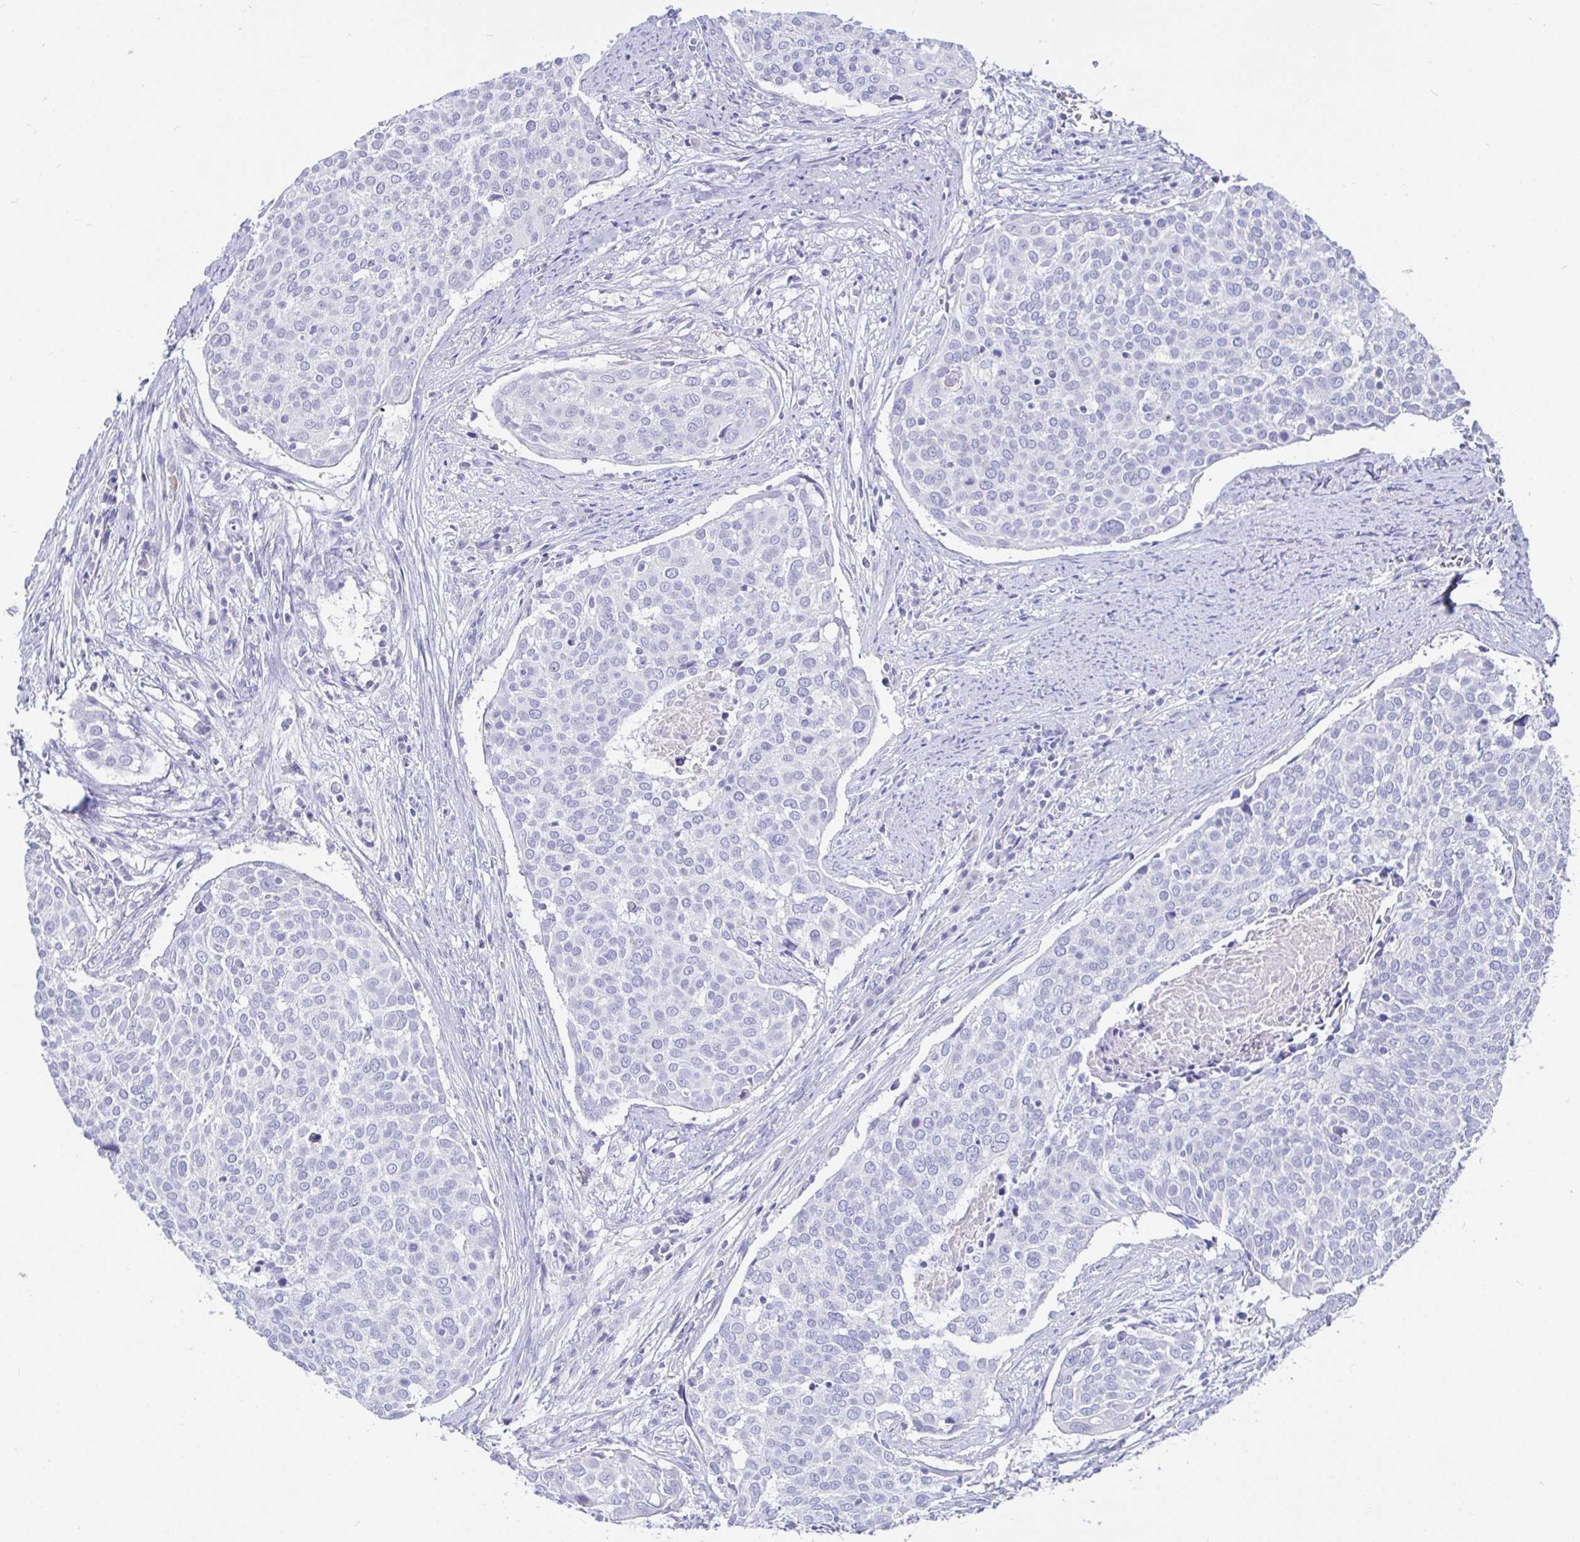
{"staining": {"intensity": "negative", "quantity": "none", "location": "none"}, "tissue": "cervical cancer", "cell_type": "Tumor cells", "image_type": "cancer", "snomed": [{"axis": "morphology", "description": "Squamous cell carcinoma, NOS"}, {"axis": "topography", "description": "Cervix"}], "caption": "Histopathology image shows no significant protein staining in tumor cells of squamous cell carcinoma (cervical).", "gene": "TPTE", "patient": {"sex": "female", "age": 39}}